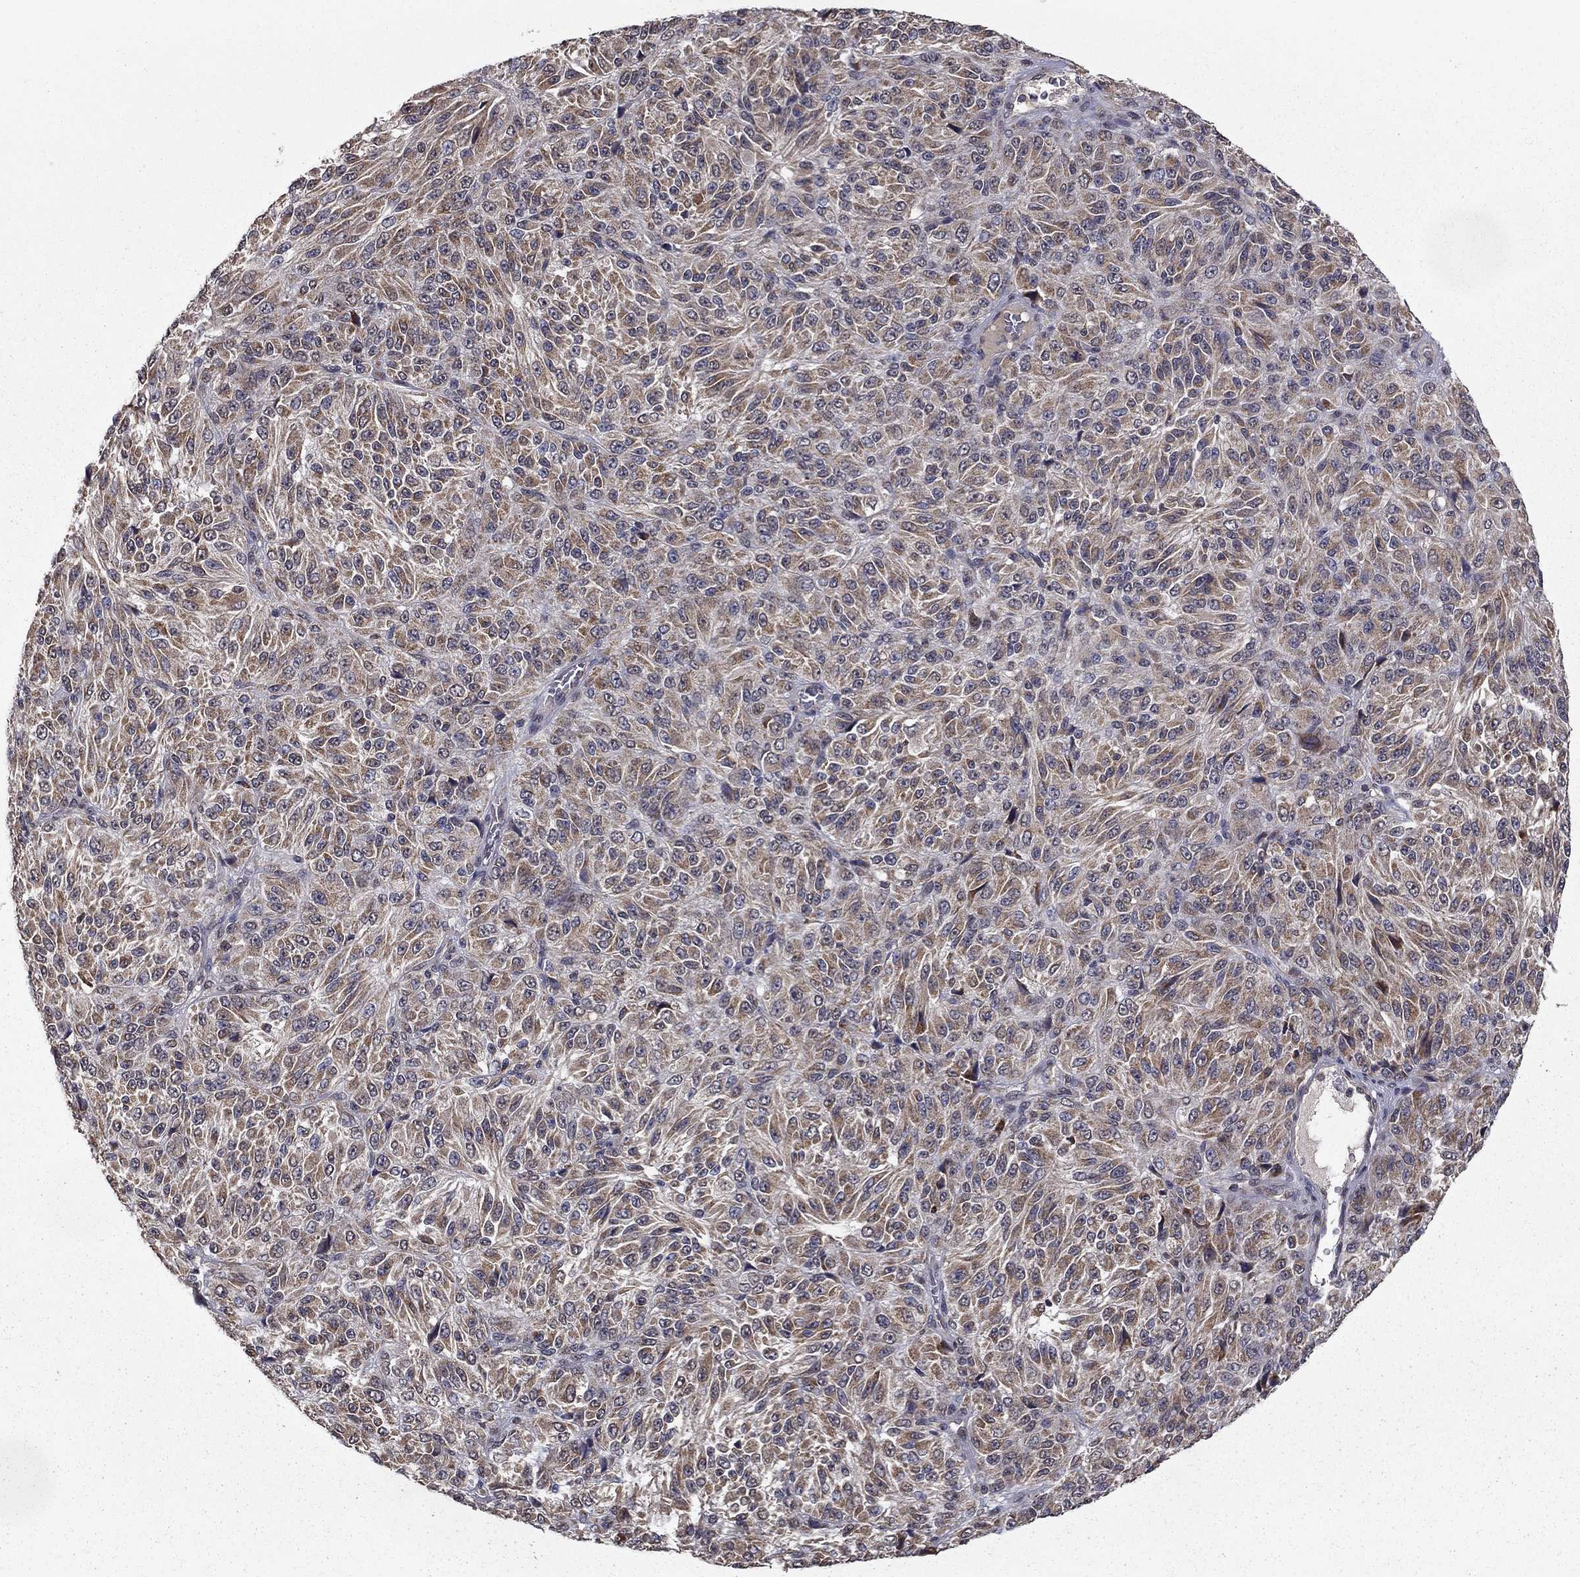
{"staining": {"intensity": "moderate", "quantity": ">75%", "location": "cytoplasmic/membranous"}, "tissue": "melanoma", "cell_type": "Tumor cells", "image_type": "cancer", "snomed": [{"axis": "morphology", "description": "Malignant melanoma, Metastatic site"}, {"axis": "topography", "description": "Brain"}], "caption": "Malignant melanoma (metastatic site) tissue reveals moderate cytoplasmic/membranous expression in approximately >75% of tumor cells, visualized by immunohistochemistry.", "gene": "SLC2A13", "patient": {"sex": "female", "age": 56}}